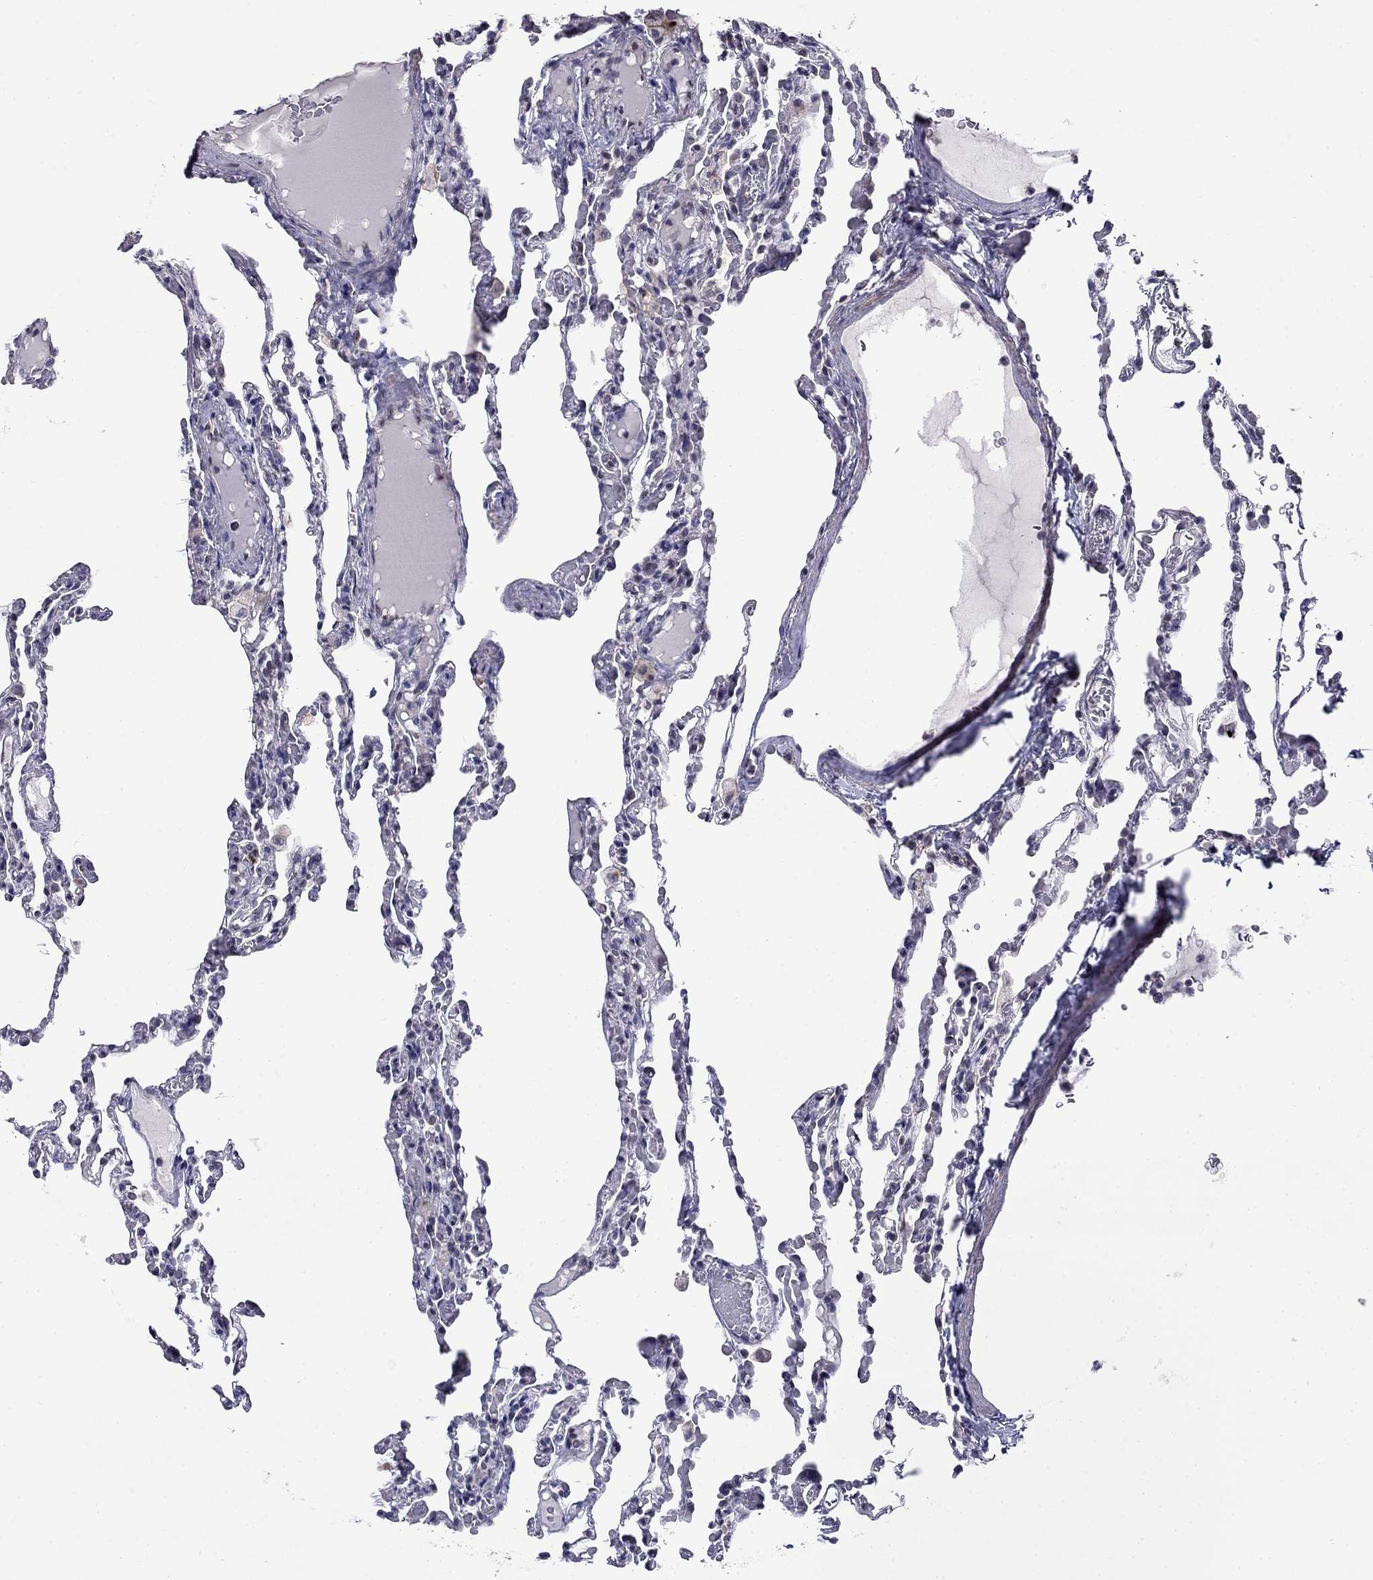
{"staining": {"intensity": "negative", "quantity": "none", "location": "none"}, "tissue": "lung", "cell_type": "Alveolar cells", "image_type": "normal", "snomed": [{"axis": "morphology", "description": "Normal tissue, NOS"}, {"axis": "topography", "description": "Lung"}], "caption": "The immunohistochemistry (IHC) histopathology image has no significant positivity in alveolar cells of lung.", "gene": "PRR18", "patient": {"sex": "female", "age": 43}}